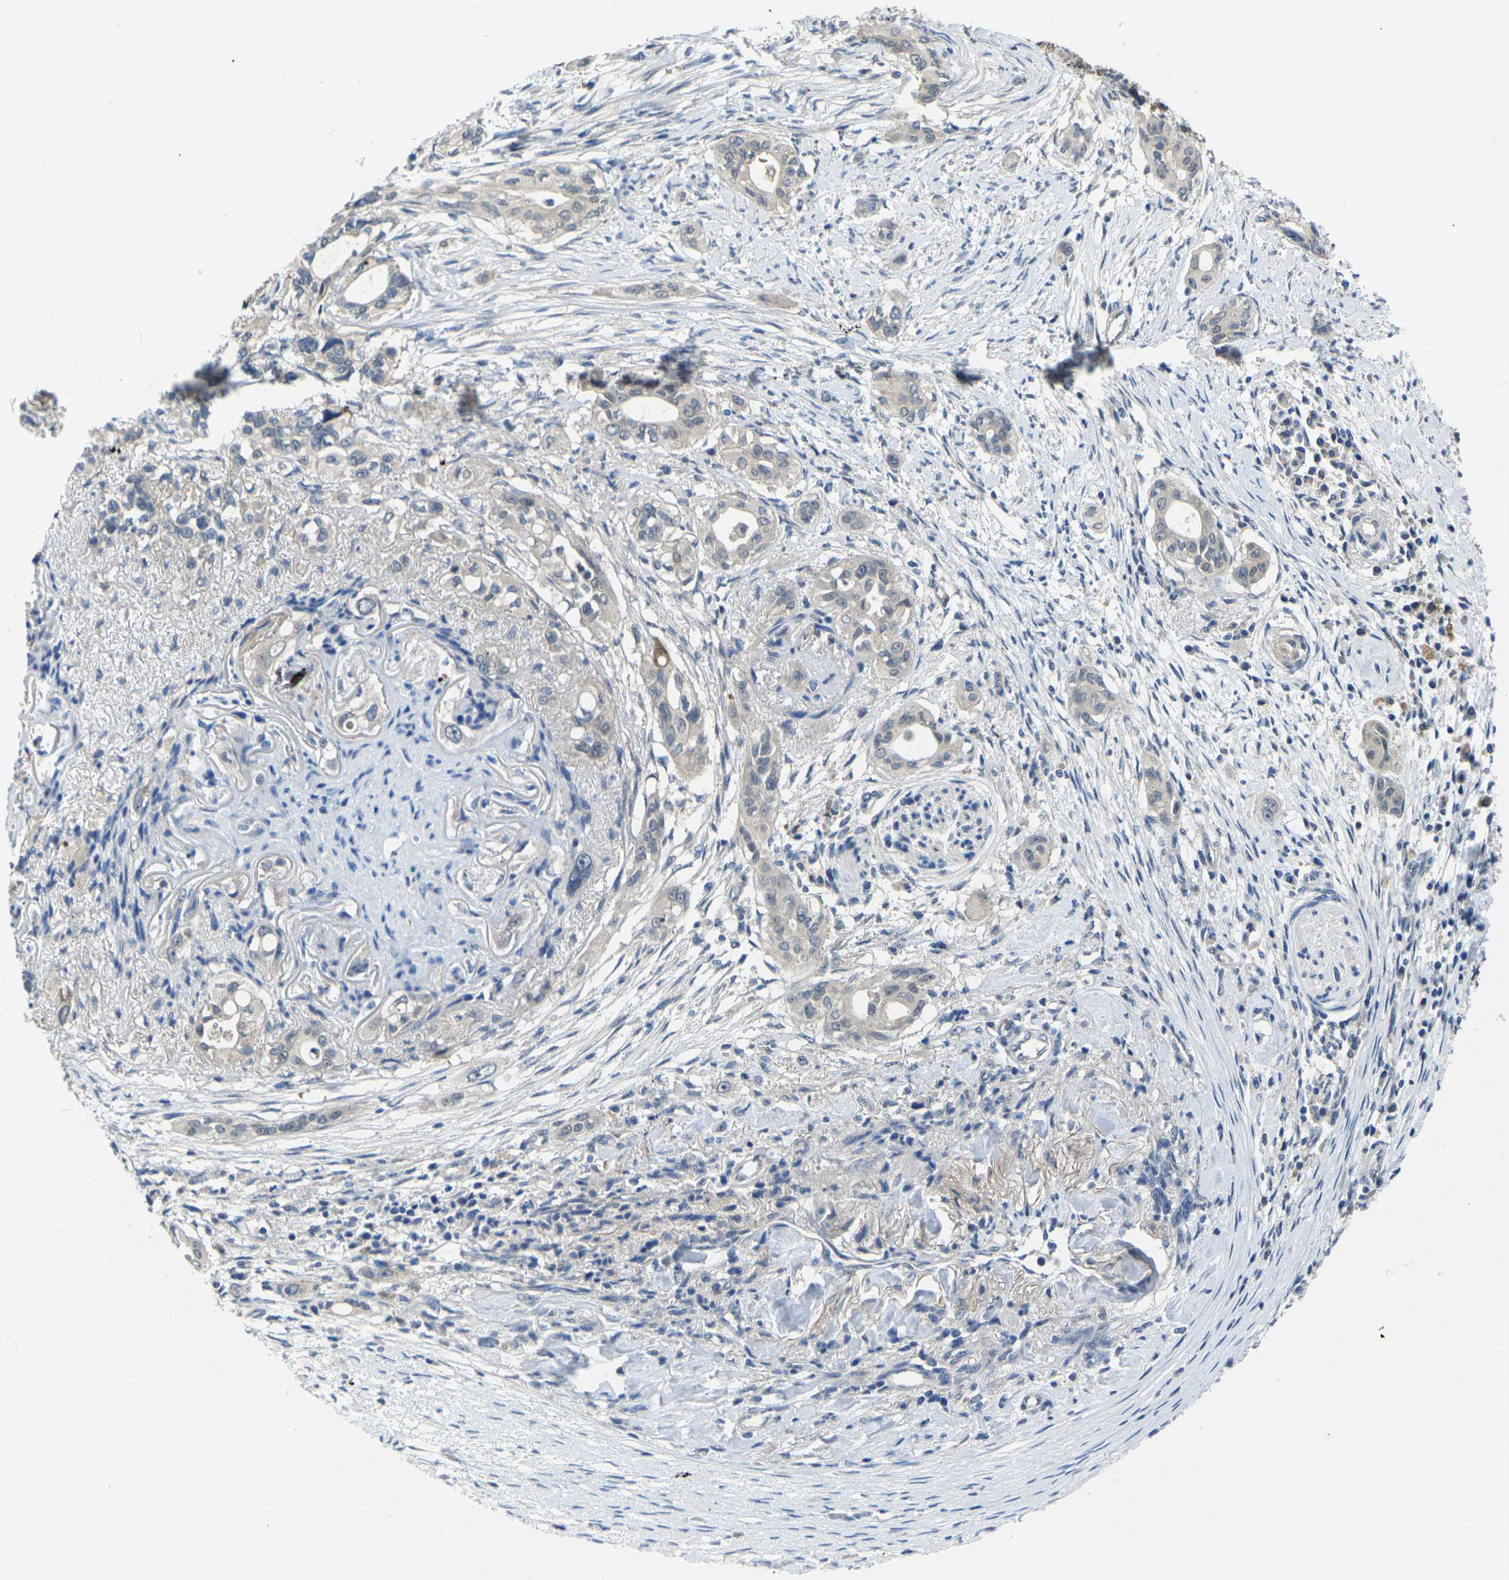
{"staining": {"intensity": "weak", "quantity": "25%-75%", "location": "cytoplasmic/membranous"}, "tissue": "pancreatic cancer", "cell_type": "Tumor cells", "image_type": "cancer", "snomed": [{"axis": "morphology", "description": "Adenocarcinoma, NOS"}, {"axis": "topography", "description": "Pancreas"}], "caption": "IHC photomicrograph of pancreatic adenocarcinoma stained for a protein (brown), which displays low levels of weak cytoplasmic/membranous expression in approximately 25%-75% of tumor cells.", "gene": "GNA12", "patient": {"sex": "female", "age": 60}}